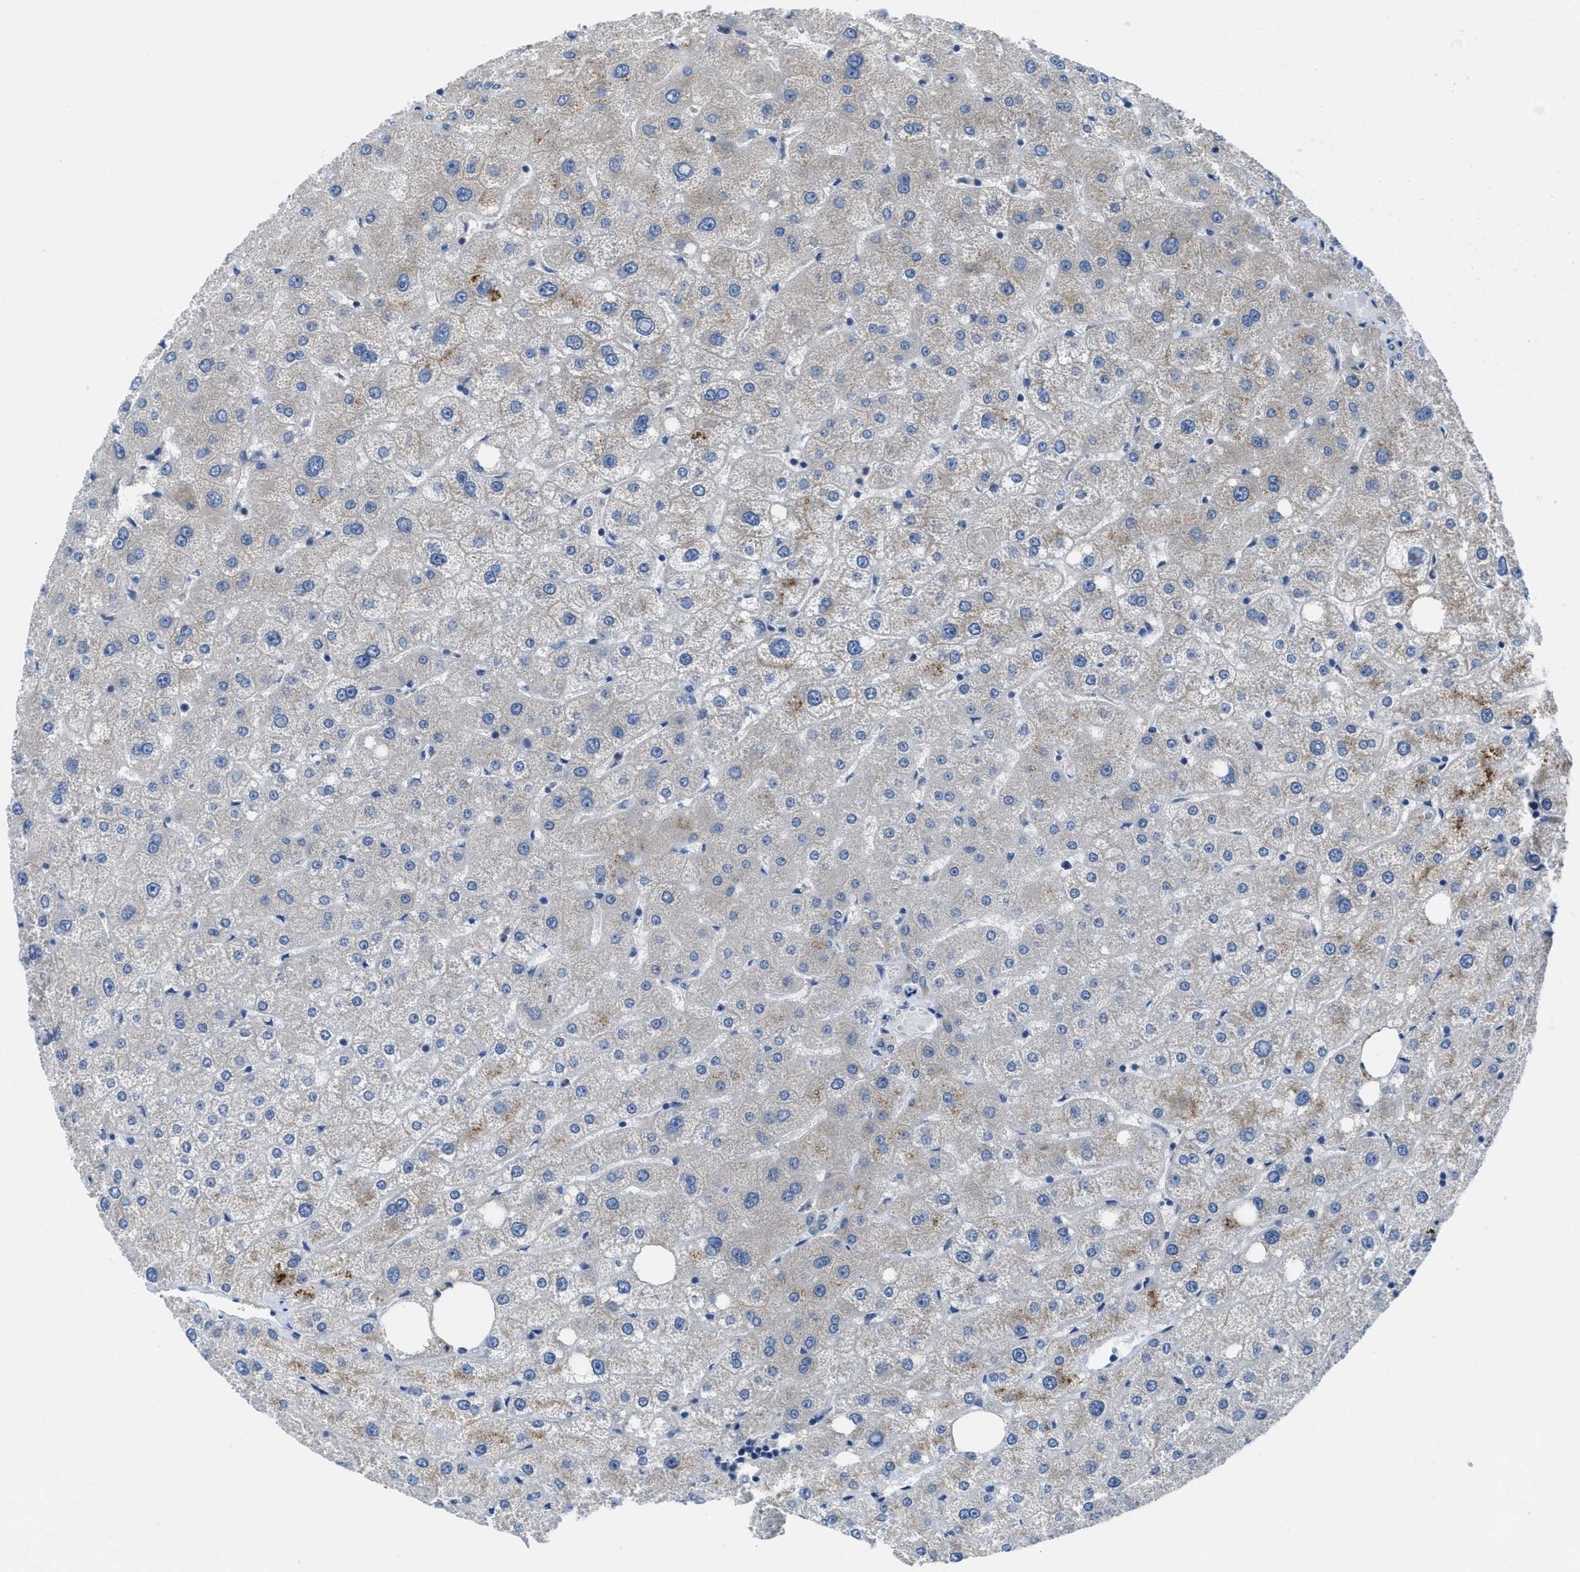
{"staining": {"intensity": "negative", "quantity": "none", "location": "none"}, "tissue": "liver", "cell_type": "Cholangiocytes", "image_type": "normal", "snomed": [{"axis": "morphology", "description": "Normal tissue, NOS"}, {"axis": "topography", "description": "Liver"}], "caption": "IHC of benign liver displays no expression in cholangiocytes.", "gene": "MAP3K20", "patient": {"sex": "male", "age": 73}}